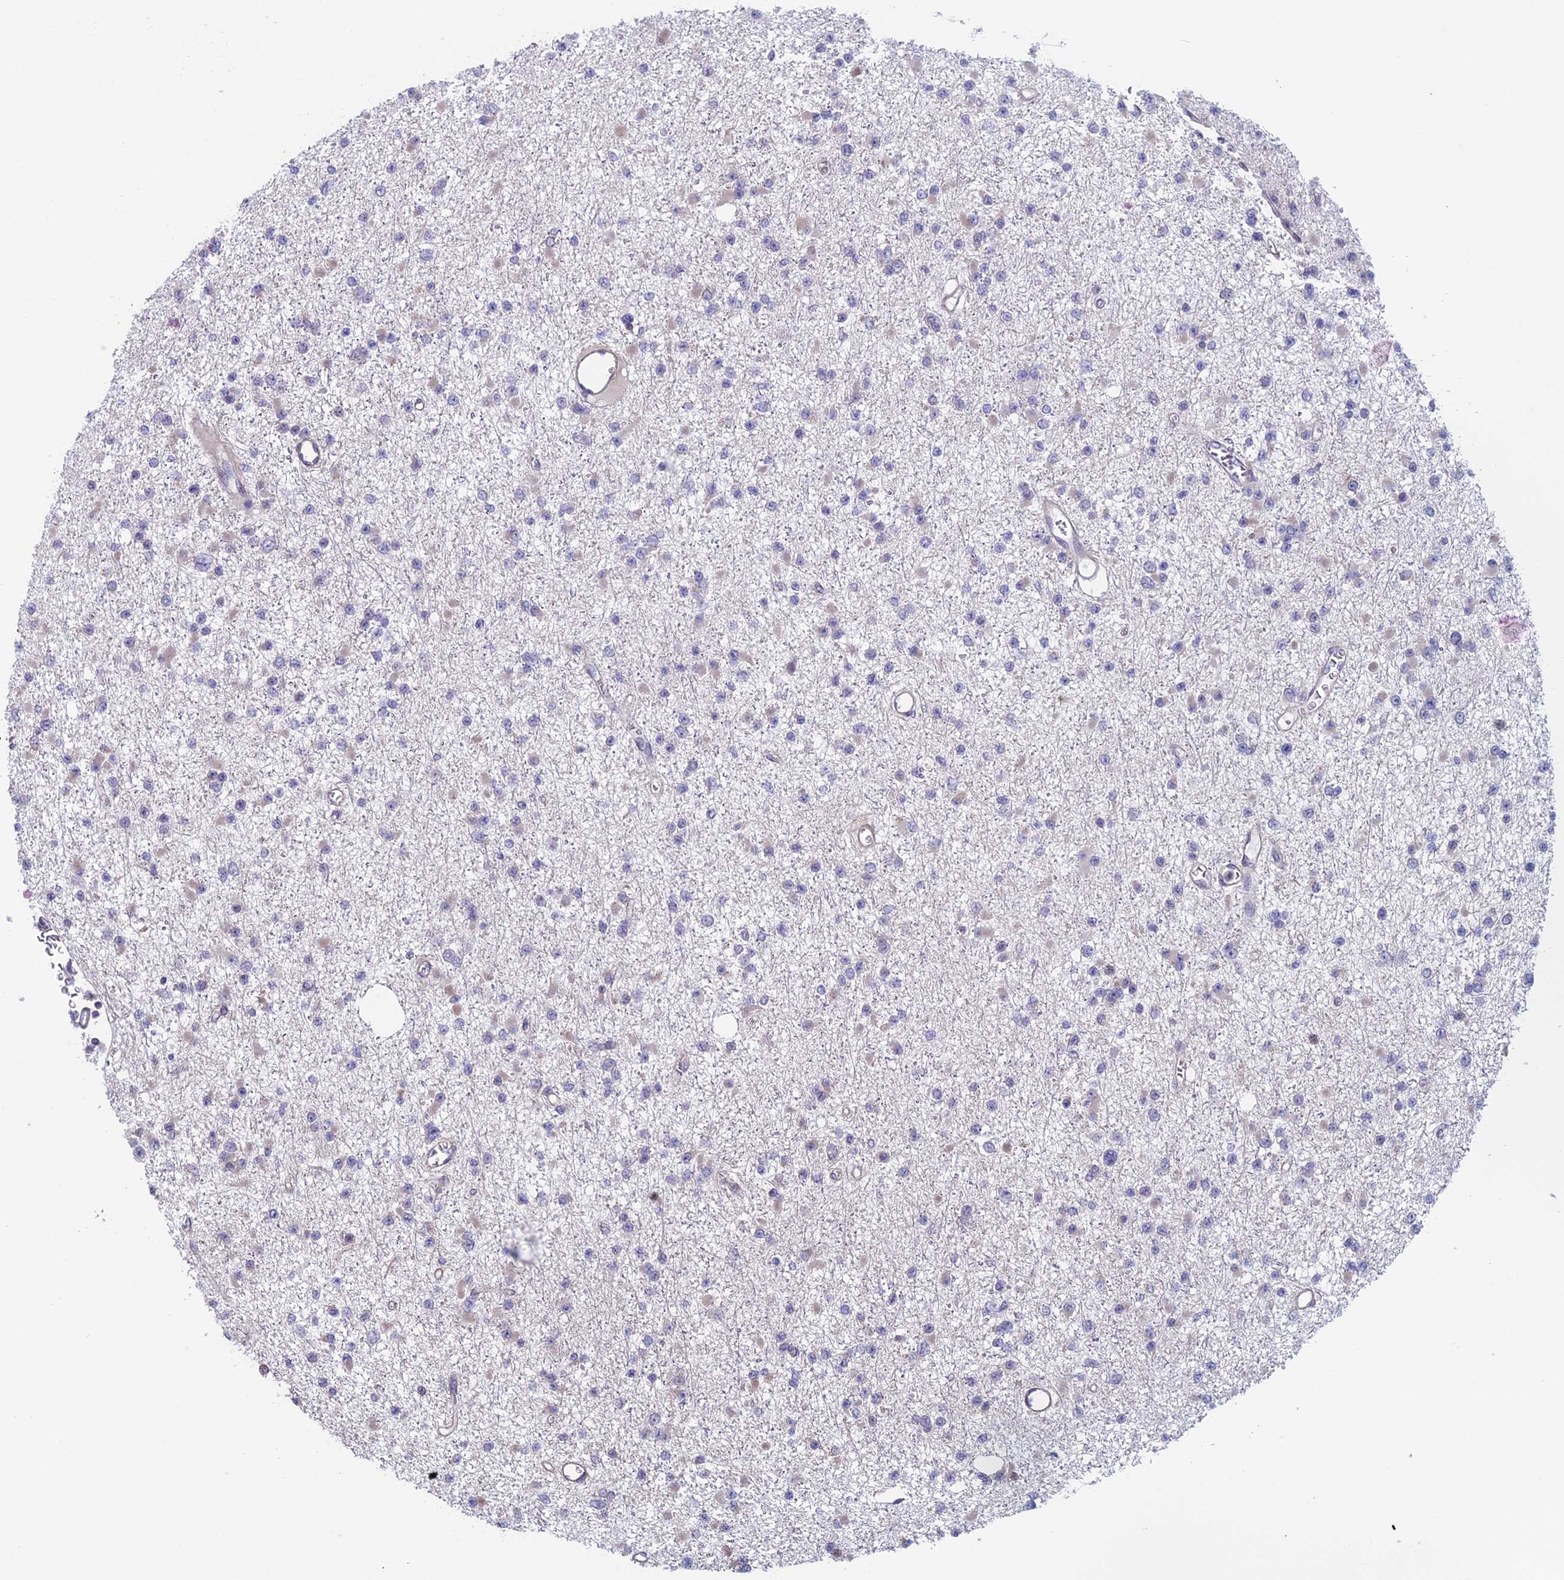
{"staining": {"intensity": "negative", "quantity": "none", "location": "none"}, "tissue": "glioma", "cell_type": "Tumor cells", "image_type": "cancer", "snomed": [{"axis": "morphology", "description": "Glioma, malignant, Low grade"}, {"axis": "topography", "description": "Brain"}], "caption": "Glioma stained for a protein using immunohistochemistry reveals no staining tumor cells.", "gene": "SLC1A6", "patient": {"sex": "female", "age": 22}}